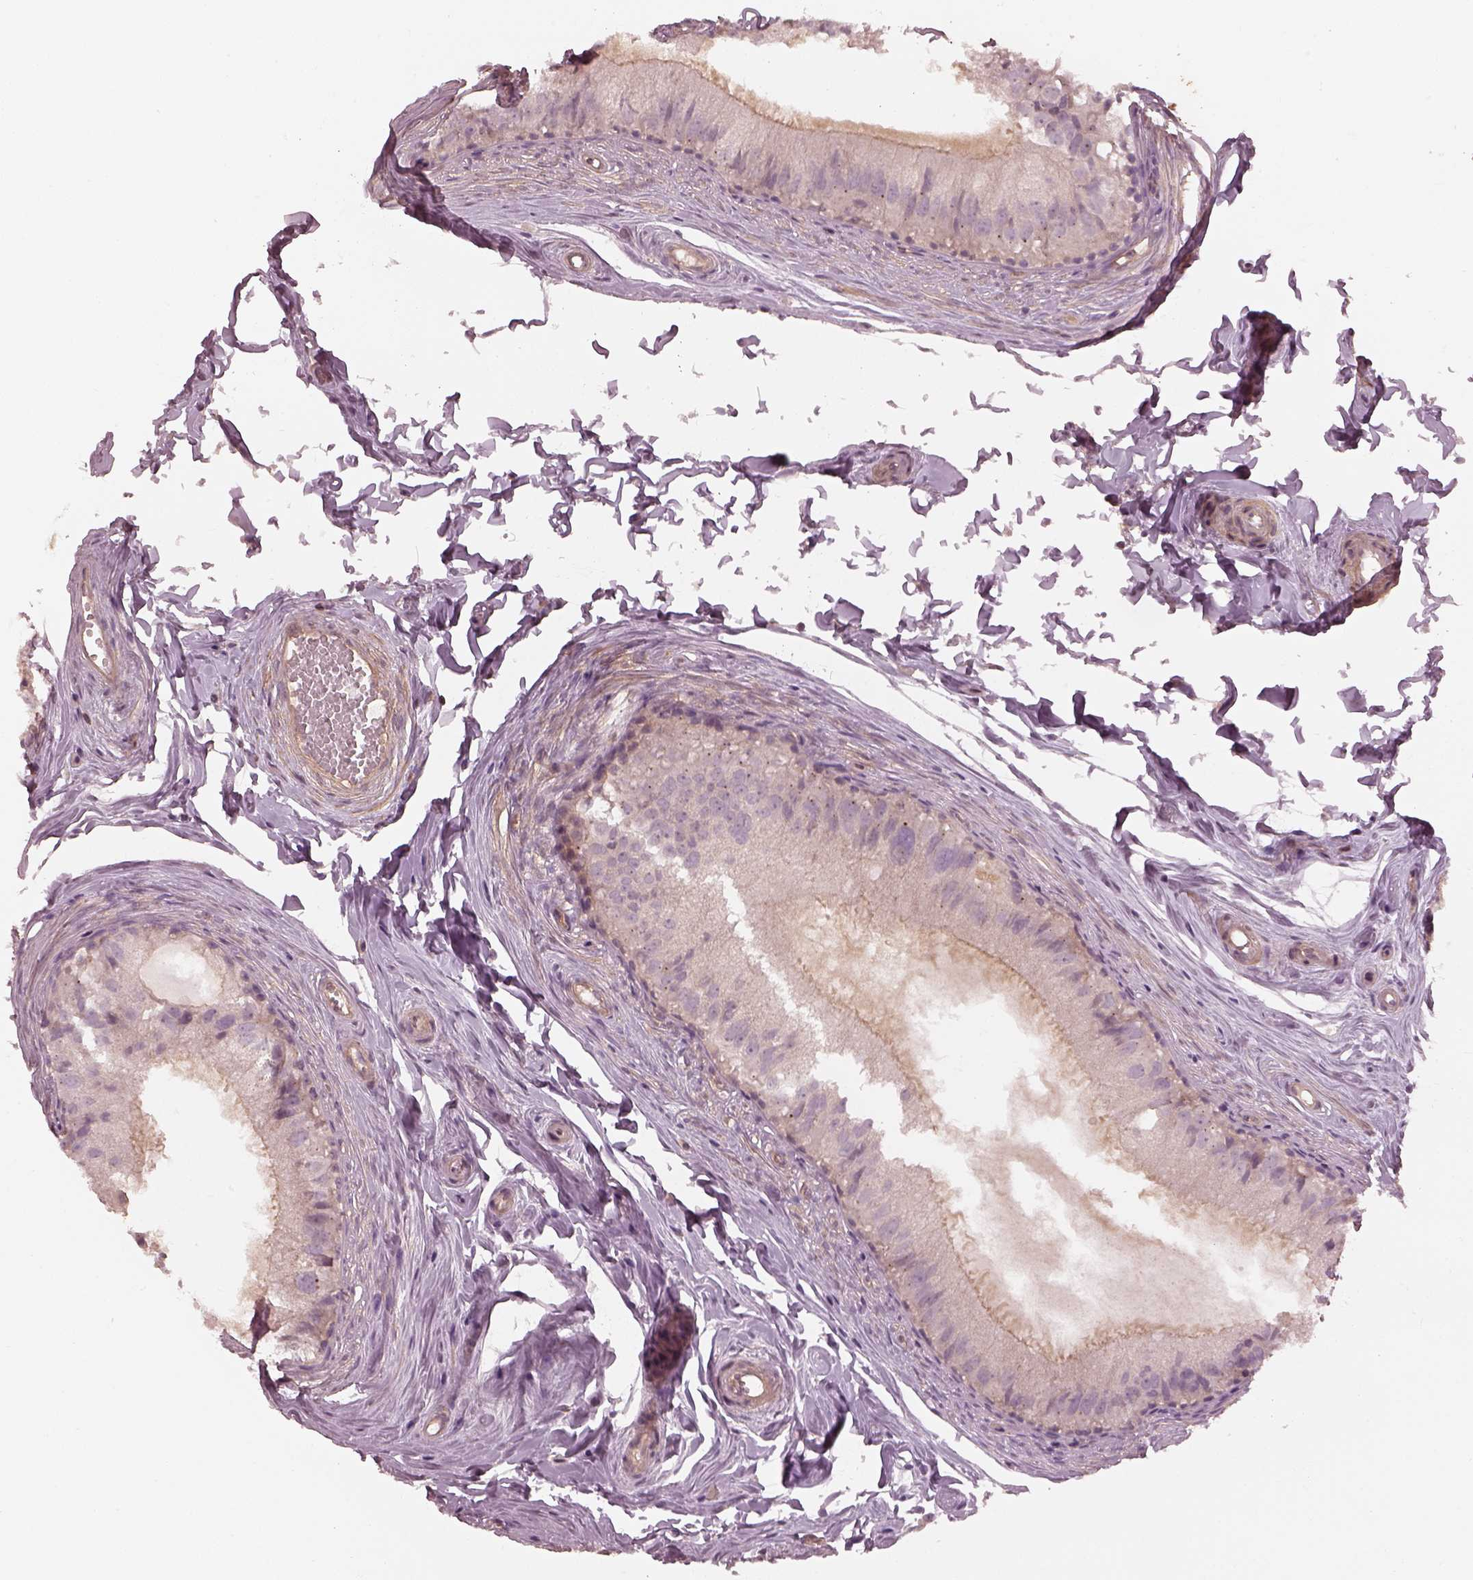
{"staining": {"intensity": "moderate", "quantity": "25%-75%", "location": "cytoplasmic/membranous"}, "tissue": "epididymis", "cell_type": "Glandular cells", "image_type": "normal", "snomed": [{"axis": "morphology", "description": "Normal tissue, NOS"}, {"axis": "topography", "description": "Epididymis"}], "caption": "Brown immunohistochemical staining in unremarkable human epididymis shows moderate cytoplasmic/membranous positivity in about 25%-75% of glandular cells.", "gene": "FAM107B", "patient": {"sex": "male", "age": 45}}